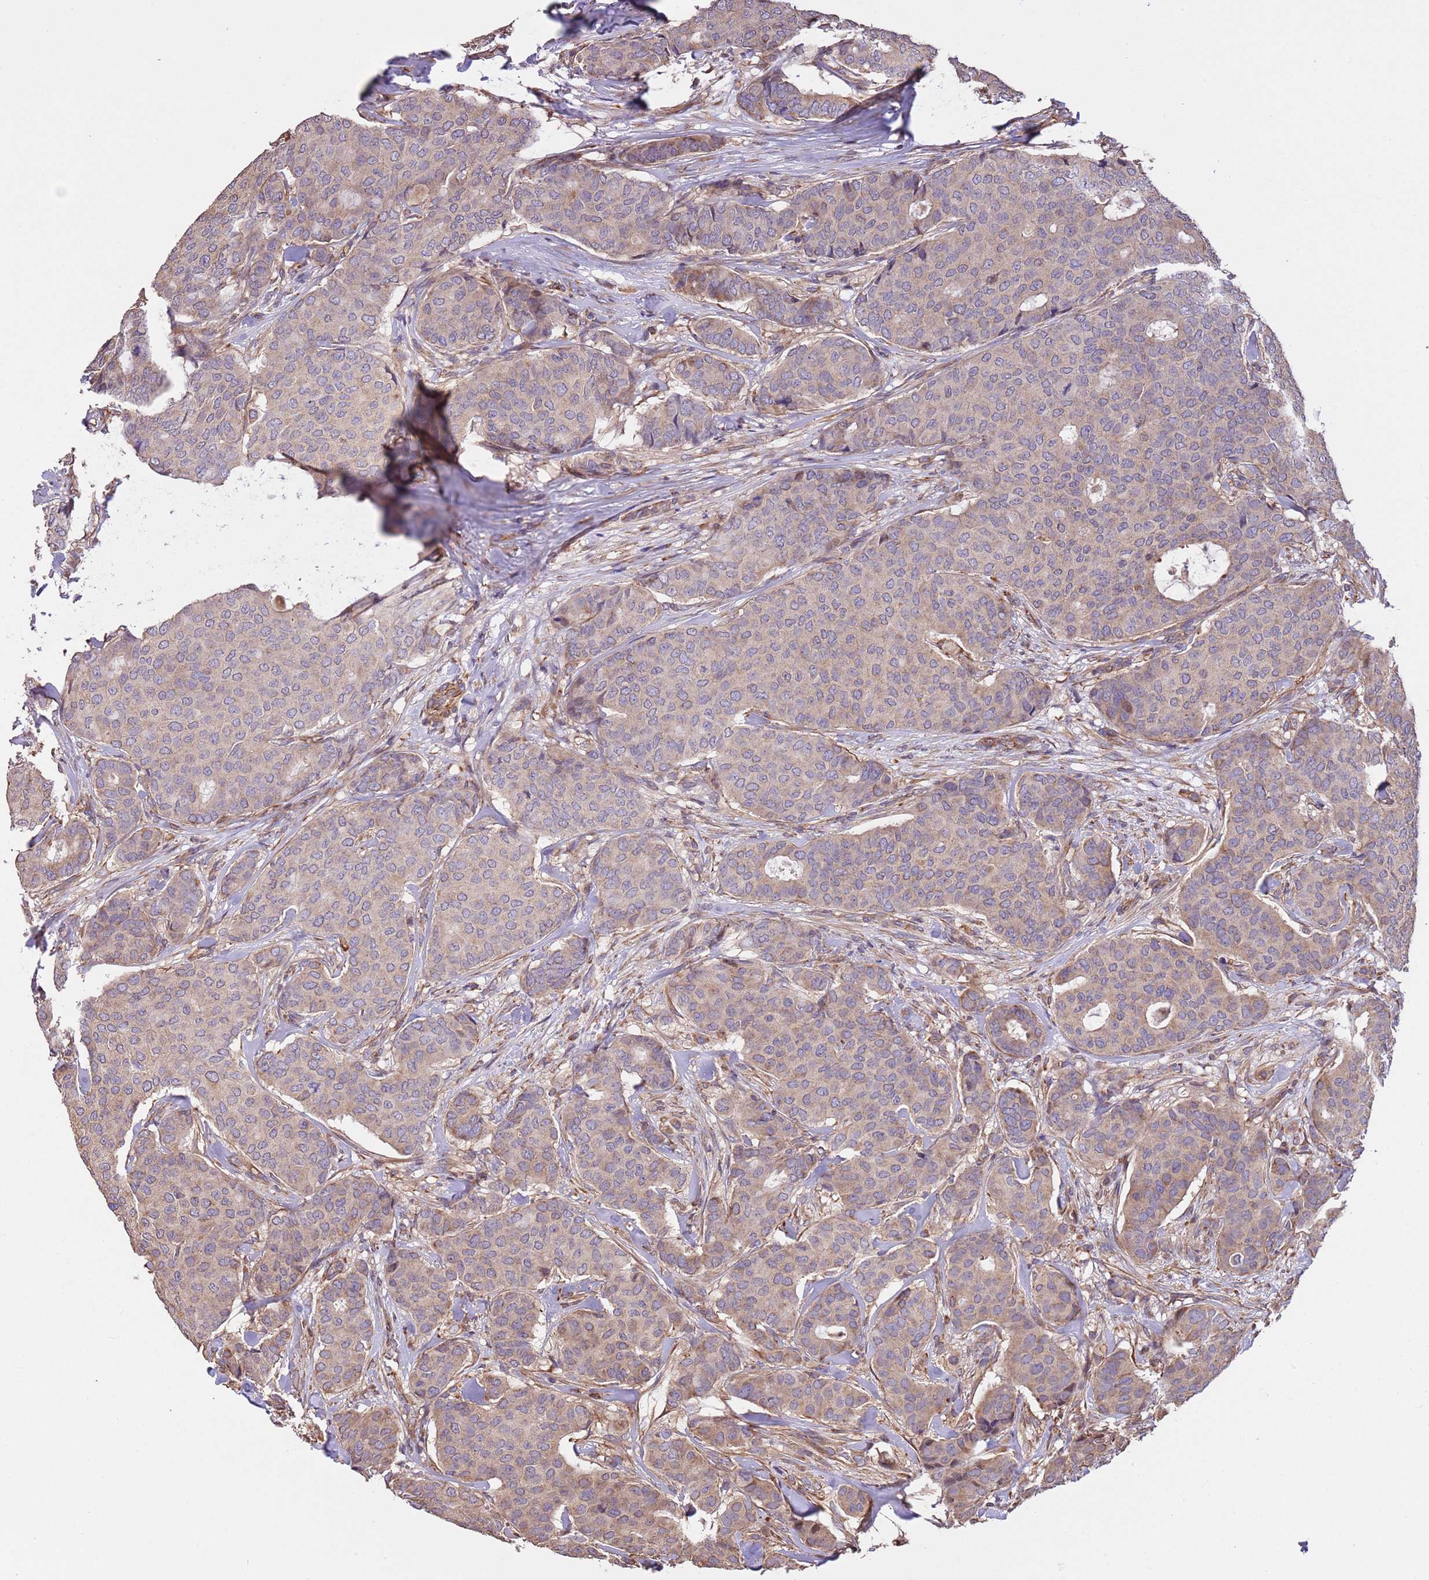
{"staining": {"intensity": "weak", "quantity": "<25%", "location": "cytoplasmic/membranous"}, "tissue": "breast cancer", "cell_type": "Tumor cells", "image_type": "cancer", "snomed": [{"axis": "morphology", "description": "Duct carcinoma"}, {"axis": "topography", "description": "Breast"}], "caption": "Human invasive ductal carcinoma (breast) stained for a protein using IHC shows no staining in tumor cells.", "gene": "FAM89B", "patient": {"sex": "female", "age": 75}}